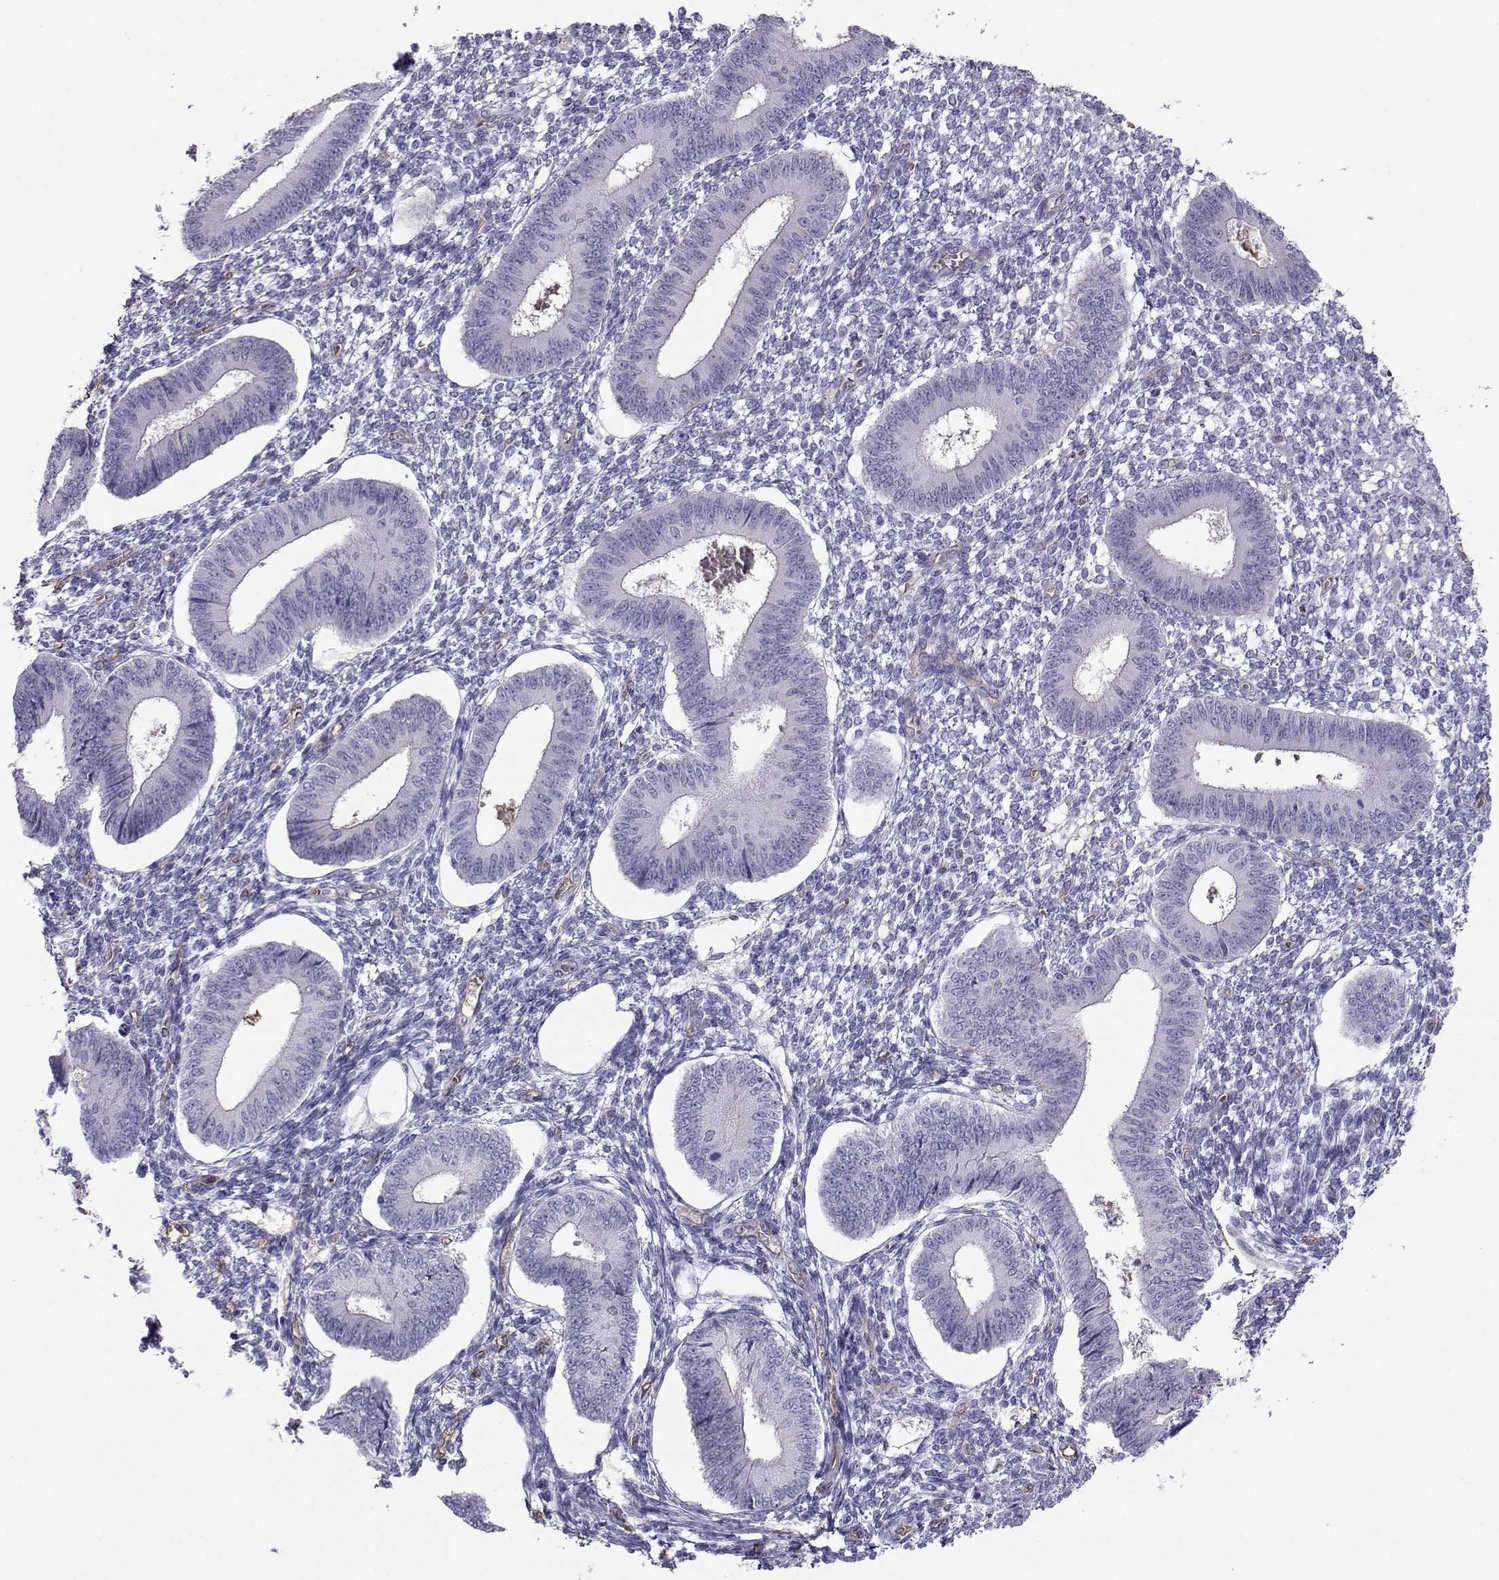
{"staining": {"intensity": "negative", "quantity": "none", "location": "none"}, "tissue": "endometrium", "cell_type": "Cells in endometrial stroma", "image_type": "normal", "snomed": [{"axis": "morphology", "description": "Normal tissue, NOS"}, {"axis": "topography", "description": "Endometrium"}], "caption": "A histopathology image of human endometrium is negative for staining in cells in endometrial stroma. The staining was performed using DAB (3,3'-diaminobenzidine) to visualize the protein expression in brown, while the nuclei were stained in blue with hematoxylin (Magnification: 20x).", "gene": "CLUL1", "patient": {"sex": "female", "age": 42}}